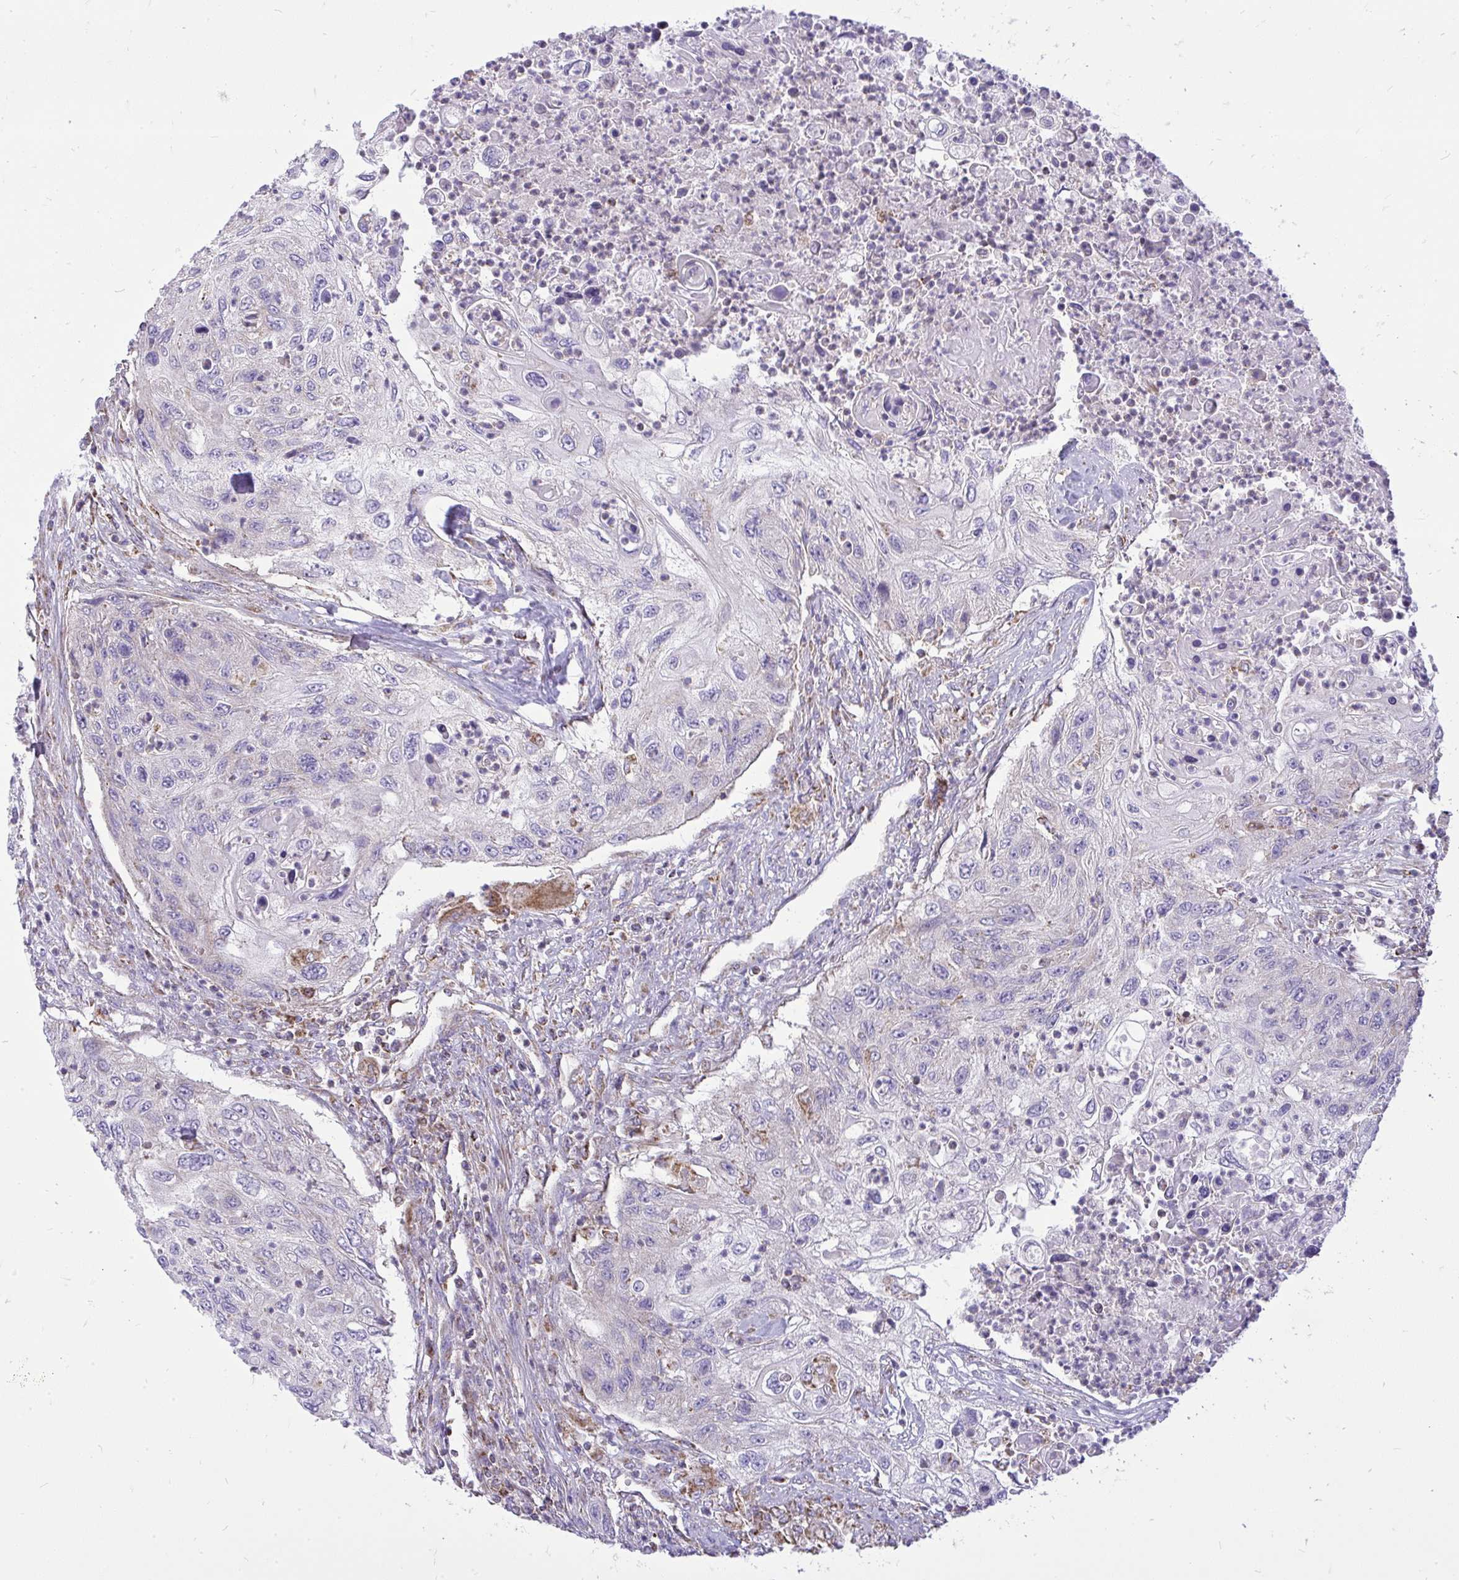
{"staining": {"intensity": "negative", "quantity": "none", "location": "none"}, "tissue": "urothelial cancer", "cell_type": "Tumor cells", "image_type": "cancer", "snomed": [{"axis": "morphology", "description": "Urothelial carcinoma, High grade"}, {"axis": "topography", "description": "Urinary bladder"}], "caption": "High magnification brightfield microscopy of urothelial carcinoma (high-grade) stained with DAB (3,3'-diaminobenzidine) (brown) and counterstained with hematoxylin (blue): tumor cells show no significant expression. Brightfield microscopy of immunohistochemistry stained with DAB (3,3'-diaminobenzidine) (brown) and hematoxylin (blue), captured at high magnification.", "gene": "SPTBN2", "patient": {"sex": "female", "age": 60}}